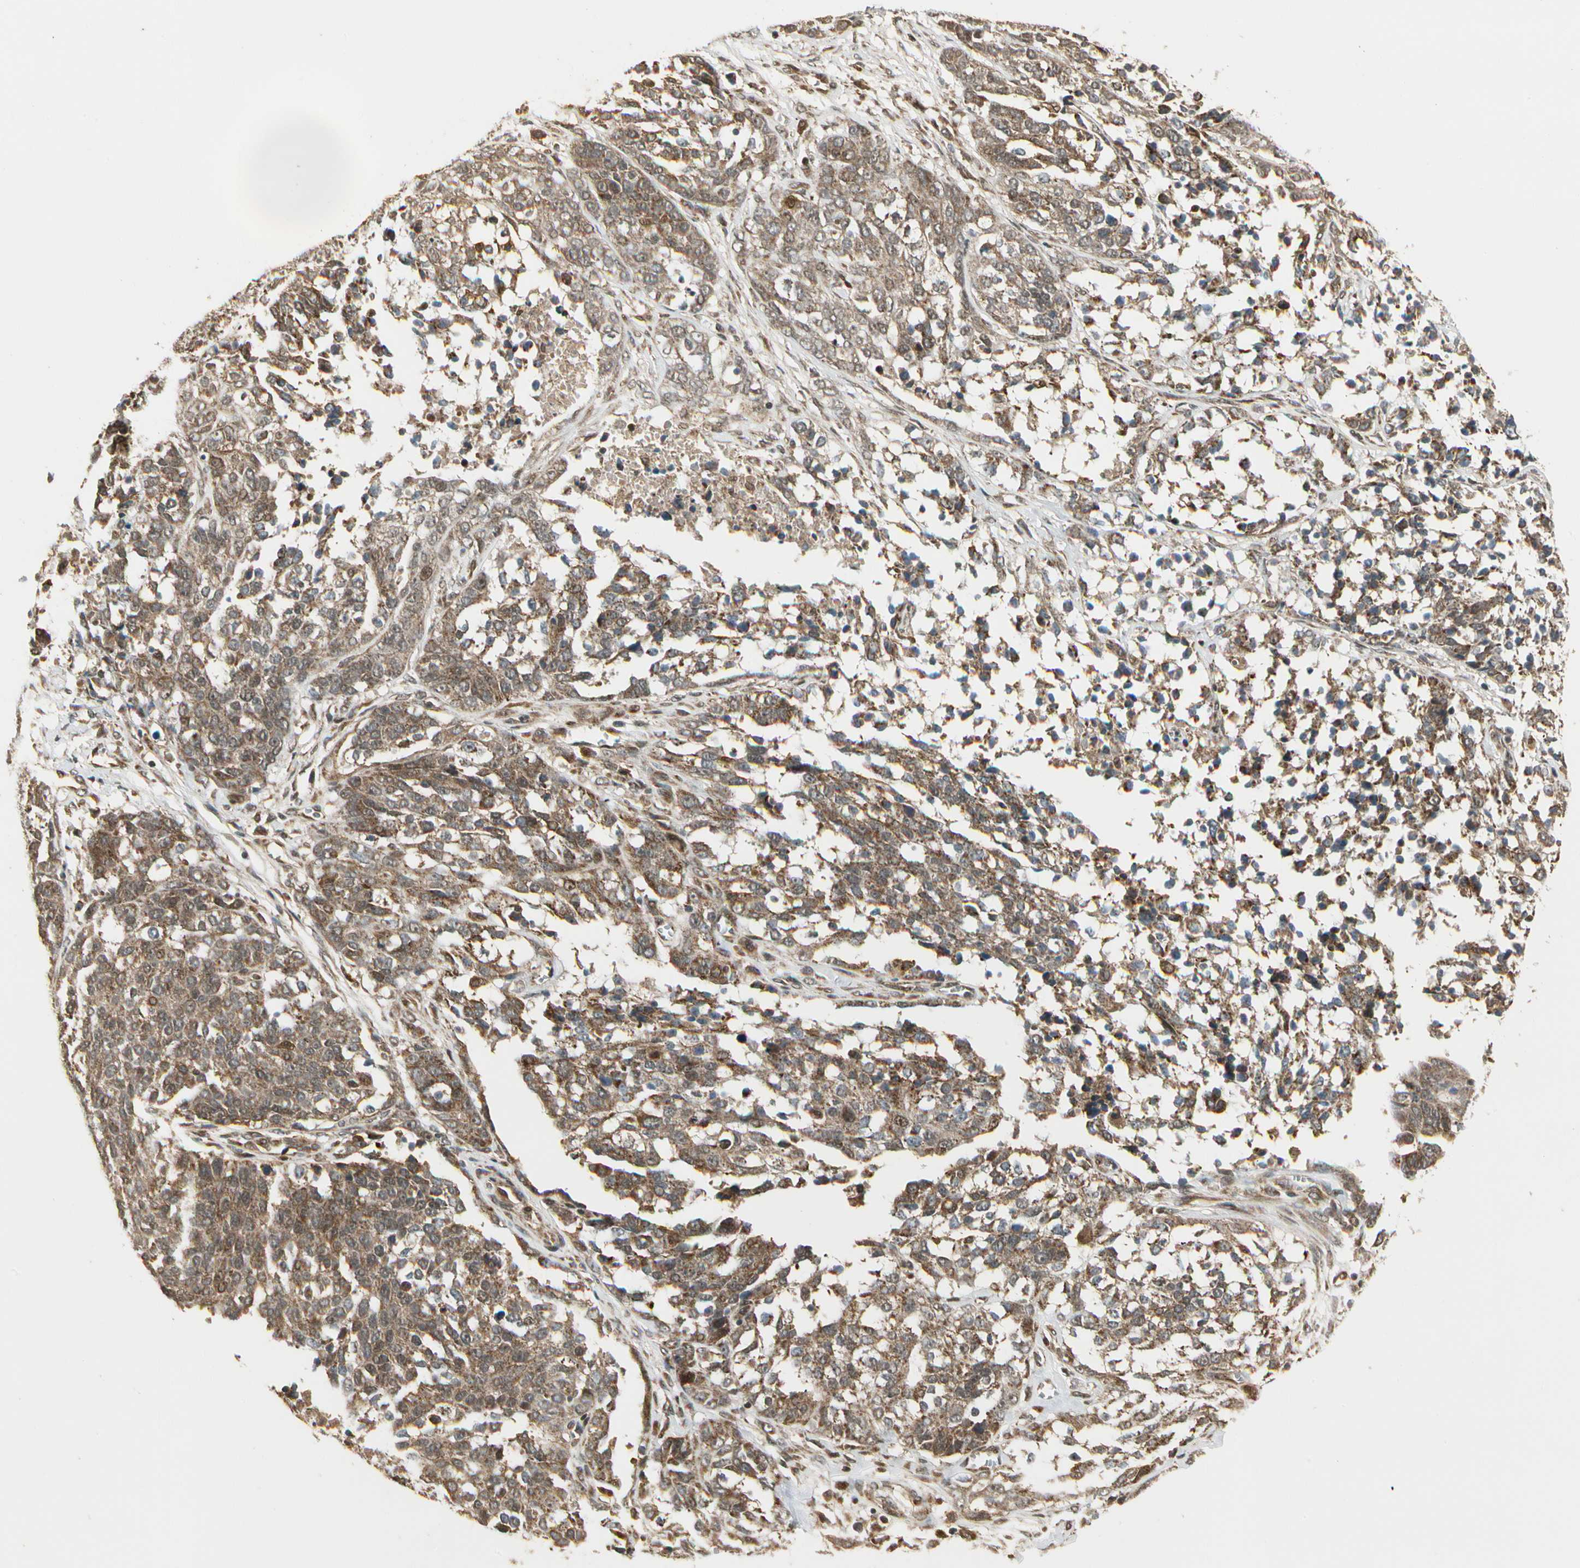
{"staining": {"intensity": "moderate", "quantity": ">75%", "location": "cytoplasmic/membranous"}, "tissue": "ovarian cancer", "cell_type": "Tumor cells", "image_type": "cancer", "snomed": [{"axis": "morphology", "description": "Cystadenocarcinoma, serous, NOS"}, {"axis": "topography", "description": "Ovary"}], "caption": "IHC image of neoplastic tissue: ovarian cancer stained using immunohistochemistry (IHC) shows medium levels of moderate protein expression localized specifically in the cytoplasmic/membranous of tumor cells, appearing as a cytoplasmic/membranous brown color.", "gene": "GLUL", "patient": {"sex": "female", "age": 44}}